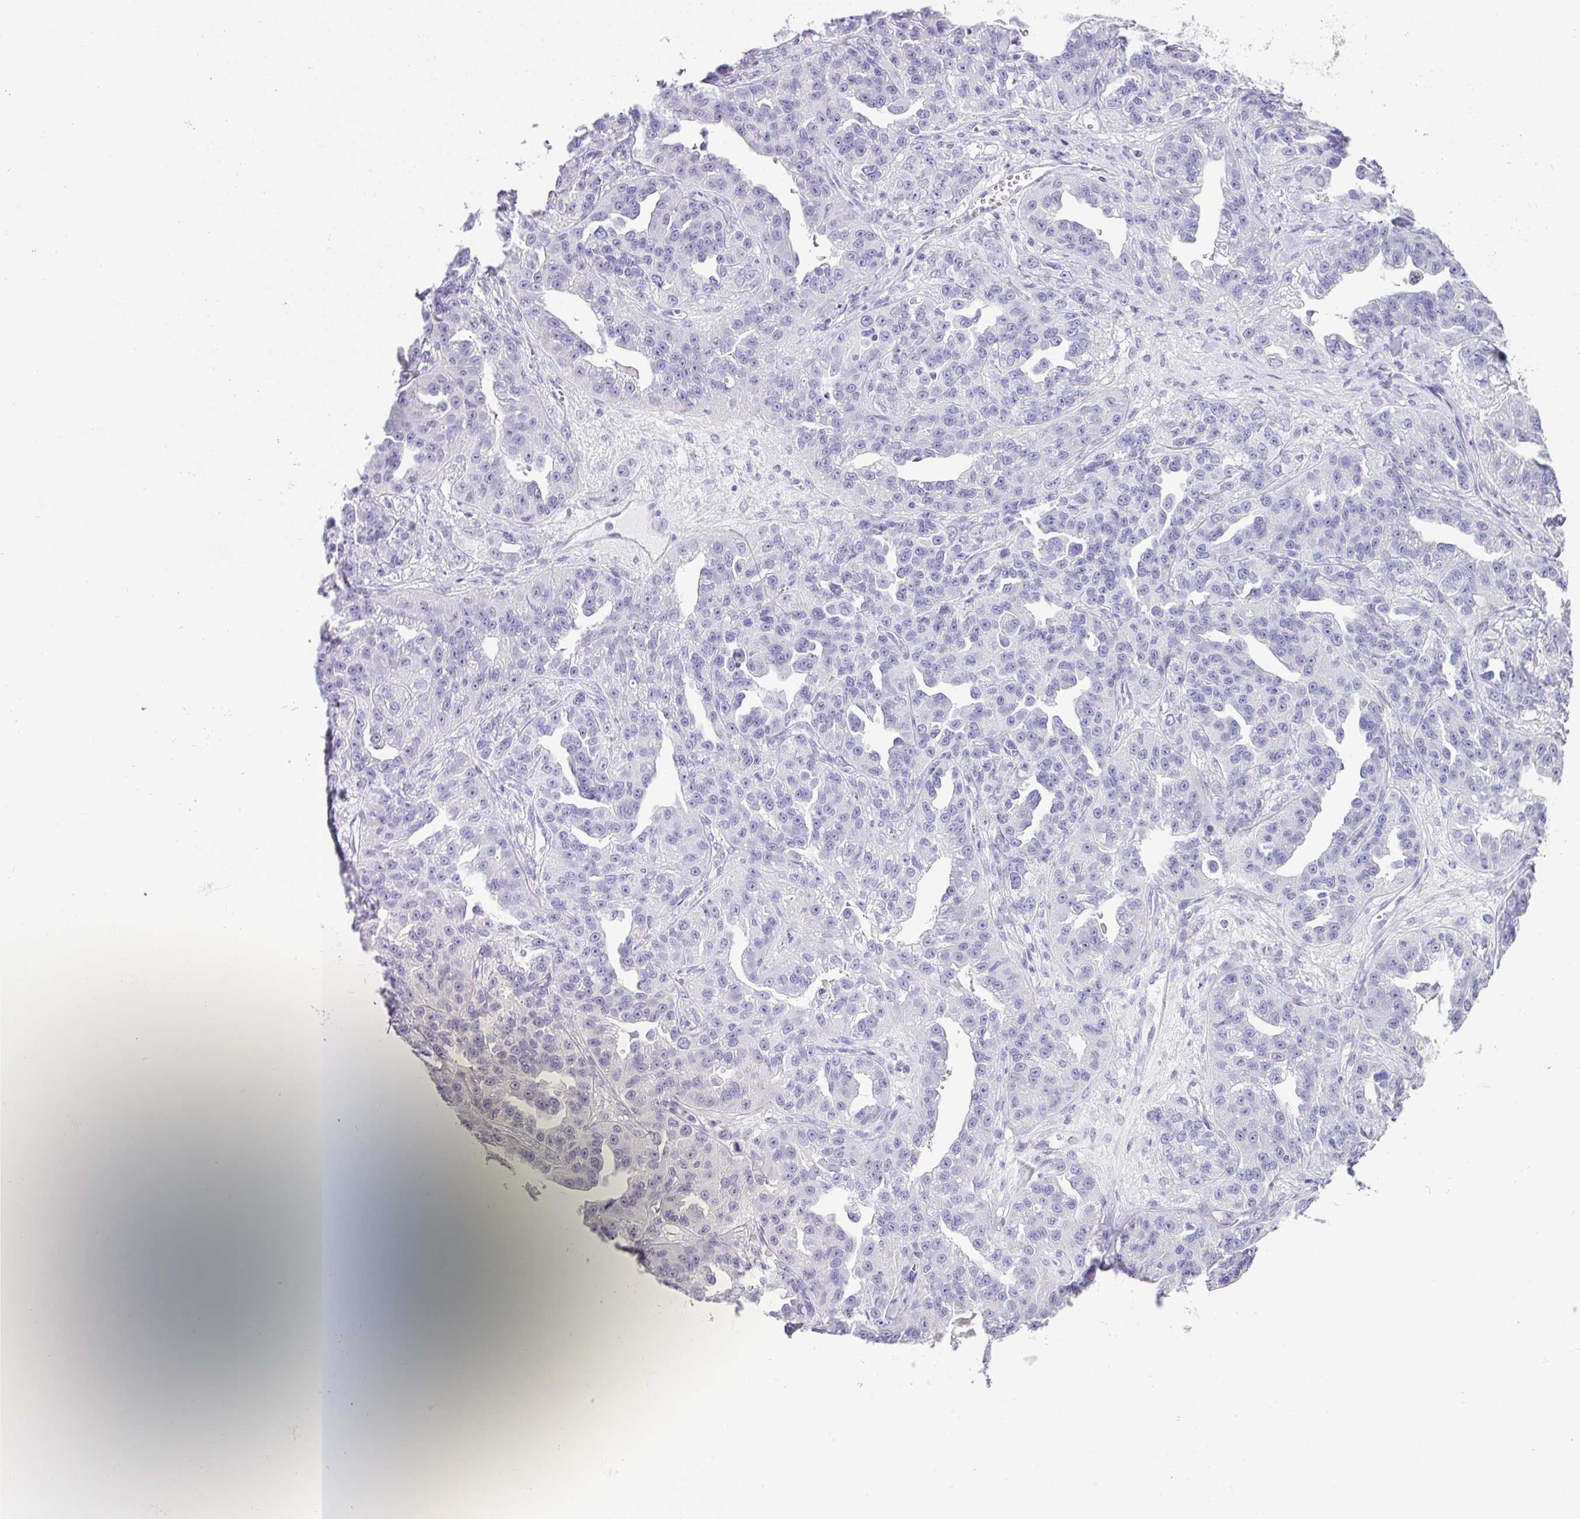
{"staining": {"intensity": "negative", "quantity": "none", "location": "none"}, "tissue": "ovarian cancer", "cell_type": "Tumor cells", "image_type": "cancer", "snomed": [{"axis": "morphology", "description": "Cystadenocarcinoma, serous, NOS"}, {"axis": "topography", "description": "Ovary"}], "caption": "Serous cystadenocarcinoma (ovarian) was stained to show a protein in brown. There is no significant staining in tumor cells. The staining was performed using DAB (3,3'-diaminobenzidine) to visualize the protein expression in brown, while the nuclei were stained in blue with hematoxylin (Magnification: 20x).", "gene": "ZG16", "patient": {"sex": "female", "age": 75}}